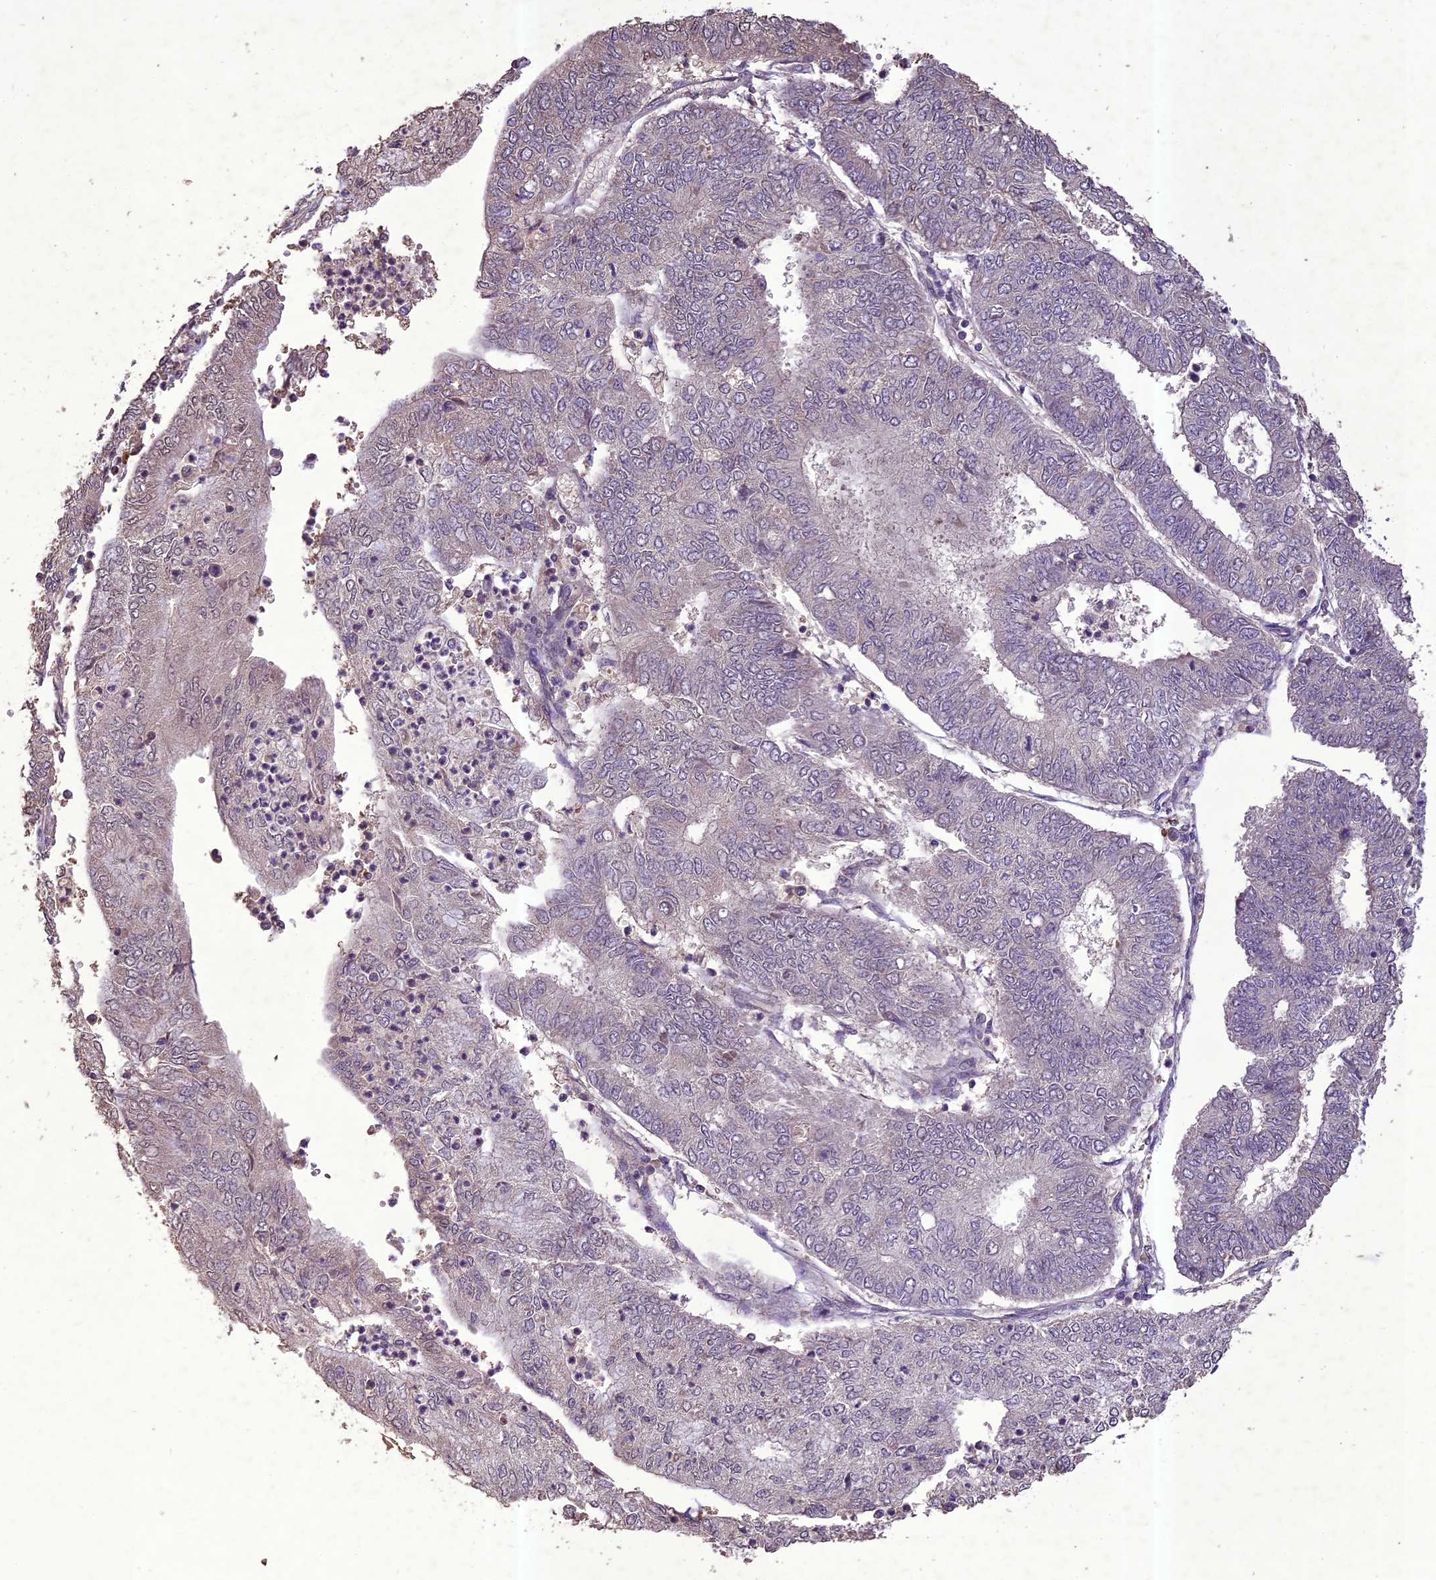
{"staining": {"intensity": "weak", "quantity": "<25%", "location": "cytoplasmic/membranous"}, "tissue": "endometrial cancer", "cell_type": "Tumor cells", "image_type": "cancer", "snomed": [{"axis": "morphology", "description": "Adenocarcinoma, NOS"}, {"axis": "topography", "description": "Endometrium"}], "caption": "IHC of adenocarcinoma (endometrial) reveals no positivity in tumor cells. (Brightfield microscopy of DAB (3,3'-diaminobenzidine) immunohistochemistry (IHC) at high magnification).", "gene": "TIGD7", "patient": {"sex": "female", "age": 68}}